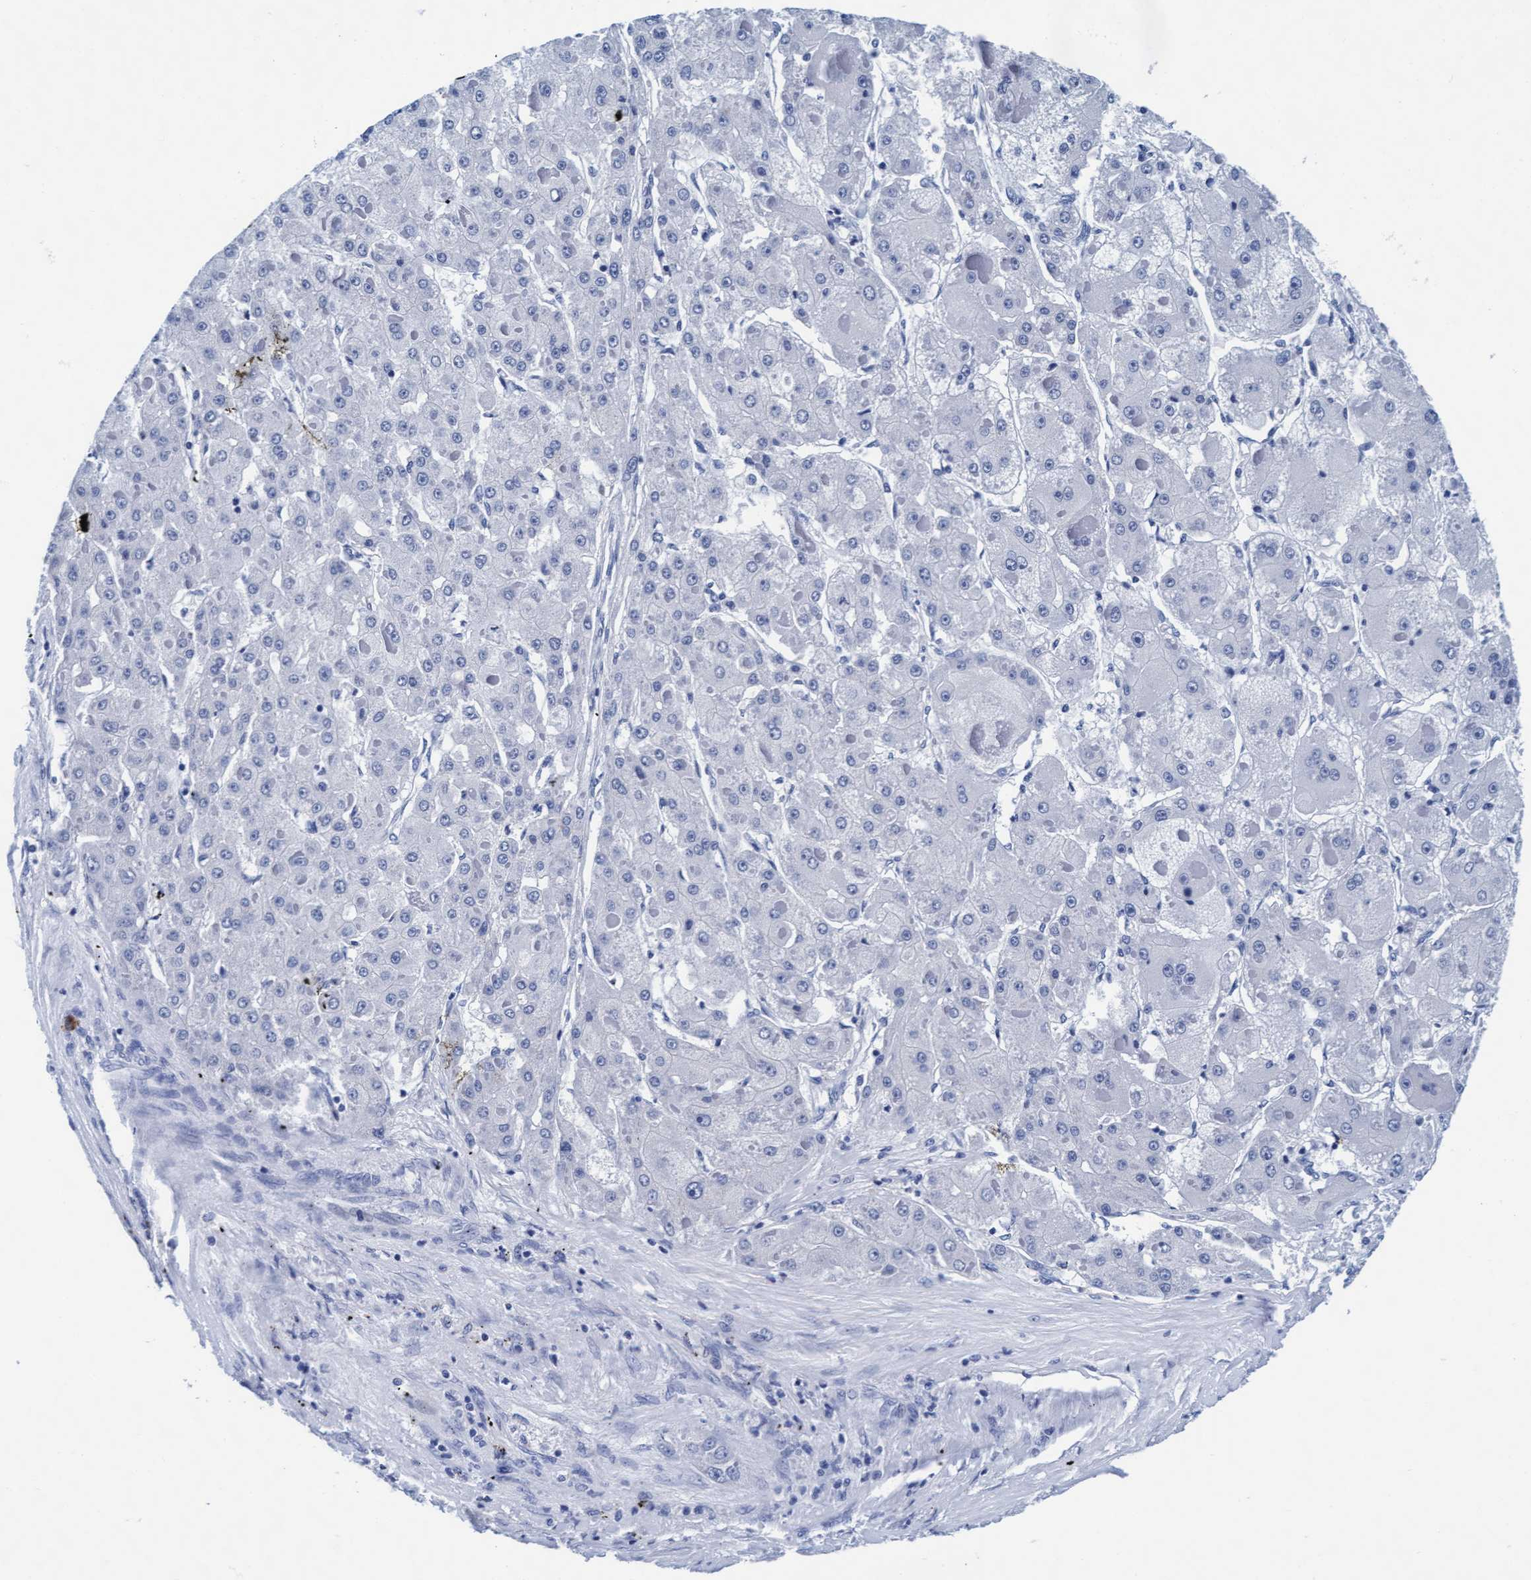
{"staining": {"intensity": "negative", "quantity": "none", "location": "none"}, "tissue": "liver cancer", "cell_type": "Tumor cells", "image_type": "cancer", "snomed": [{"axis": "morphology", "description": "Carcinoma, Hepatocellular, NOS"}, {"axis": "topography", "description": "Liver"}], "caption": "Human liver hepatocellular carcinoma stained for a protein using IHC shows no positivity in tumor cells.", "gene": "ARSG", "patient": {"sex": "female", "age": 73}}